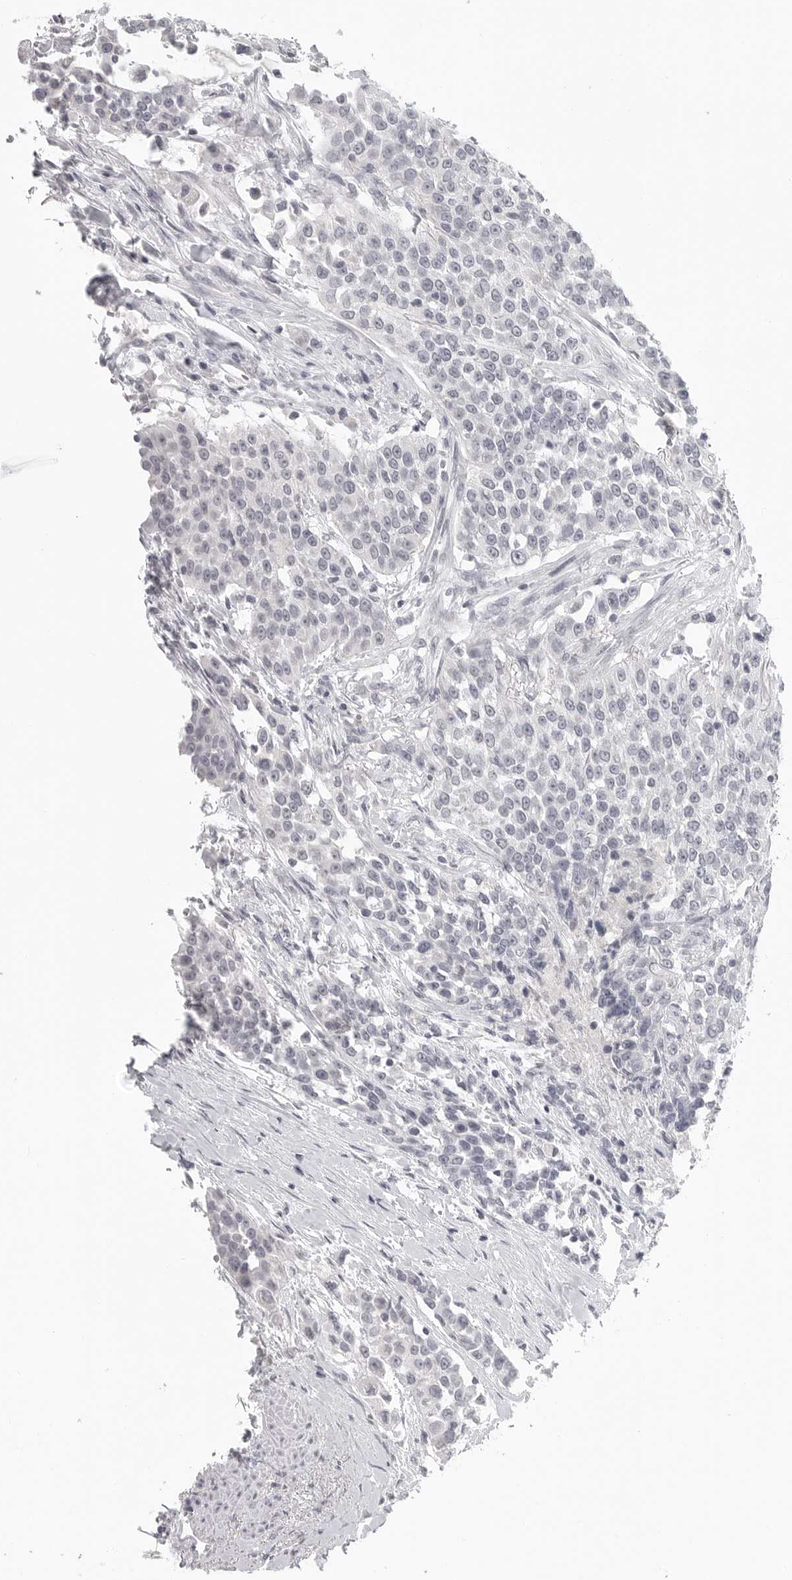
{"staining": {"intensity": "weak", "quantity": "<25%", "location": "nuclear"}, "tissue": "urothelial cancer", "cell_type": "Tumor cells", "image_type": "cancer", "snomed": [{"axis": "morphology", "description": "Urothelial carcinoma, High grade"}, {"axis": "topography", "description": "Urinary bladder"}], "caption": "A photomicrograph of urothelial cancer stained for a protein displays no brown staining in tumor cells. (Brightfield microscopy of DAB (3,3'-diaminobenzidine) IHC at high magnification).", "gene": "BPIFA1", "patient": {"sex": "female", "age": 80}}